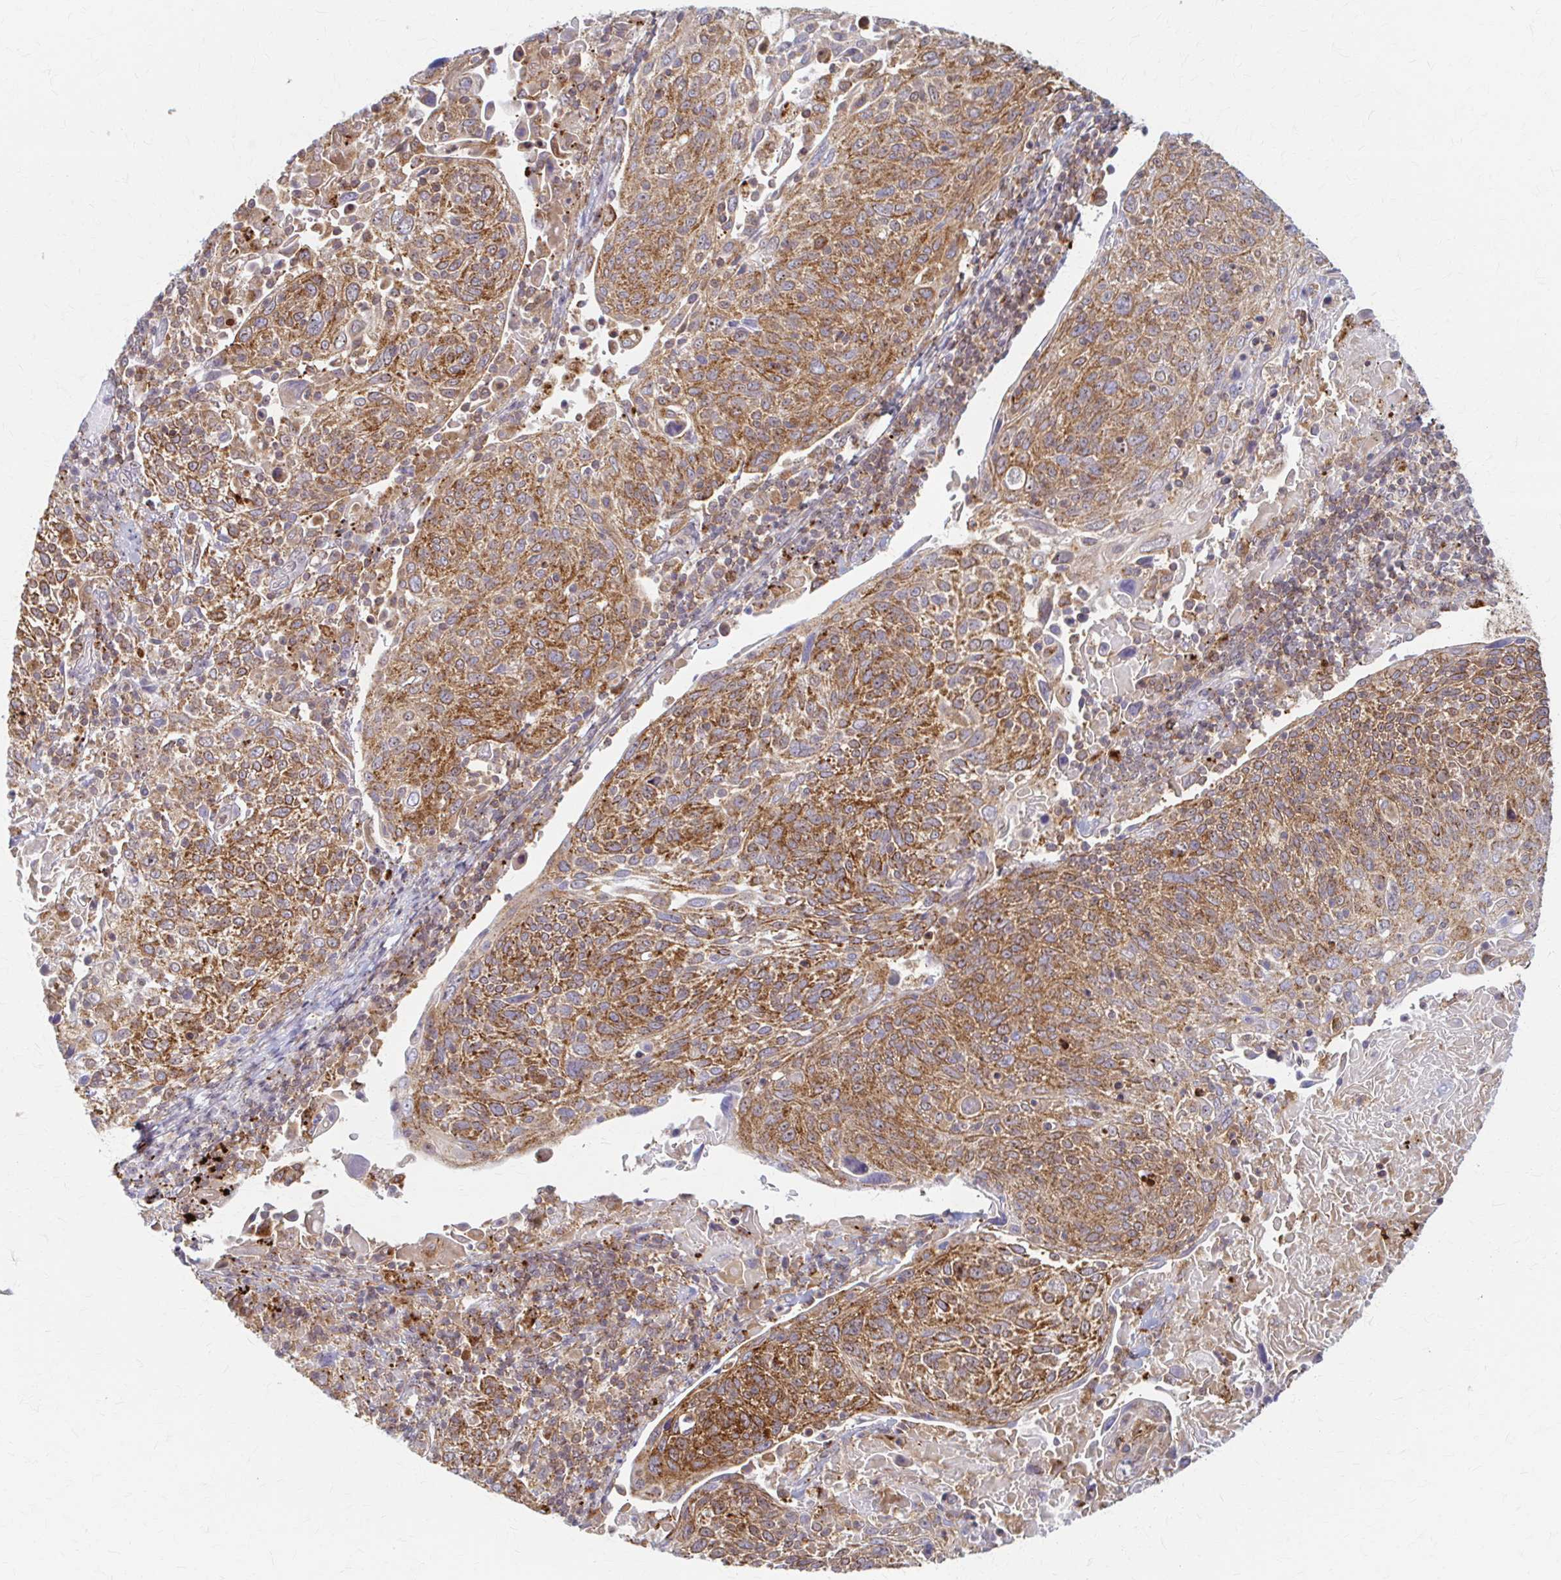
{"staining": {"intensity": "moderate", "quantity": ">75%", "location": "cytoplasmic/membranous"}, "tissue": "cervical cancer", "cell_type": "Tumor cells", "image_type": "cancer", "snomed": [{"axis": "morphology", "description": "Squamous cell carcinoma, NOS"}, {"axis": "topography", "description": "Cervix"}], "caption": "This histopathology image shows IHC staining of human cervical cancer, with medium moderate cytoplasmic/membranous positivity in approximately >75% of tumor cells.", "gene": "ARHGAP35", "patient": {"sex": "female", "age": 61}}